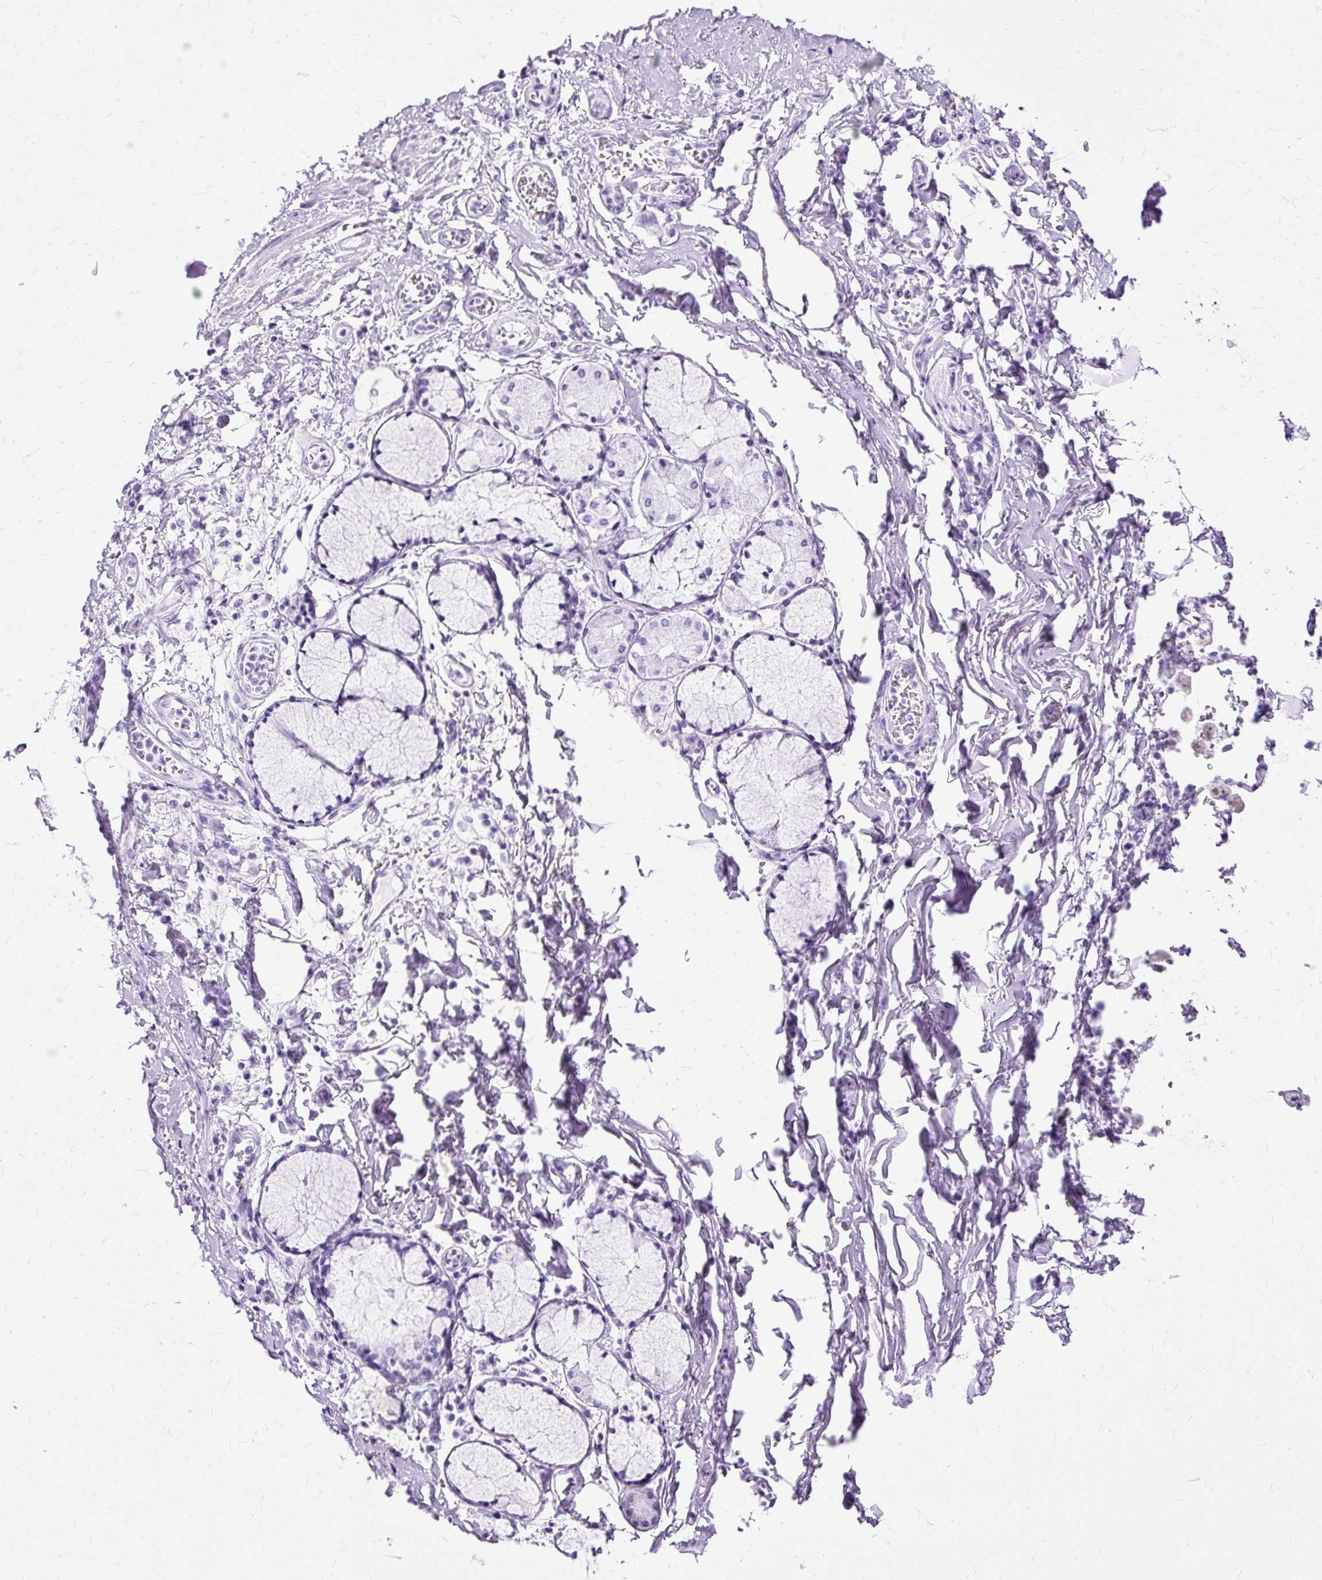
{"staining": {"intensity": "negative", "quantity": "none", "location": "none"}, "tissue": "adipose tissue", "cell_type": "Adipocytes", "image_type": "normal", "snomed": [{"axis": "morphology", "description": "Normal tissue, NOS"}, {"axis": "morphology", "description": "Degeneration, NOS"}, {"axis": "topography", "description": "Cartilage tissue"}, {"axis": "topography", "description": "Lung"}], "caption": "A high-resolution image shows IHC staining of normal adipose tissue, which demonstrates no significant staining in adipocytes.", "gene": "SLC8A2", "patient": {"sex": "female", "age": 61}}